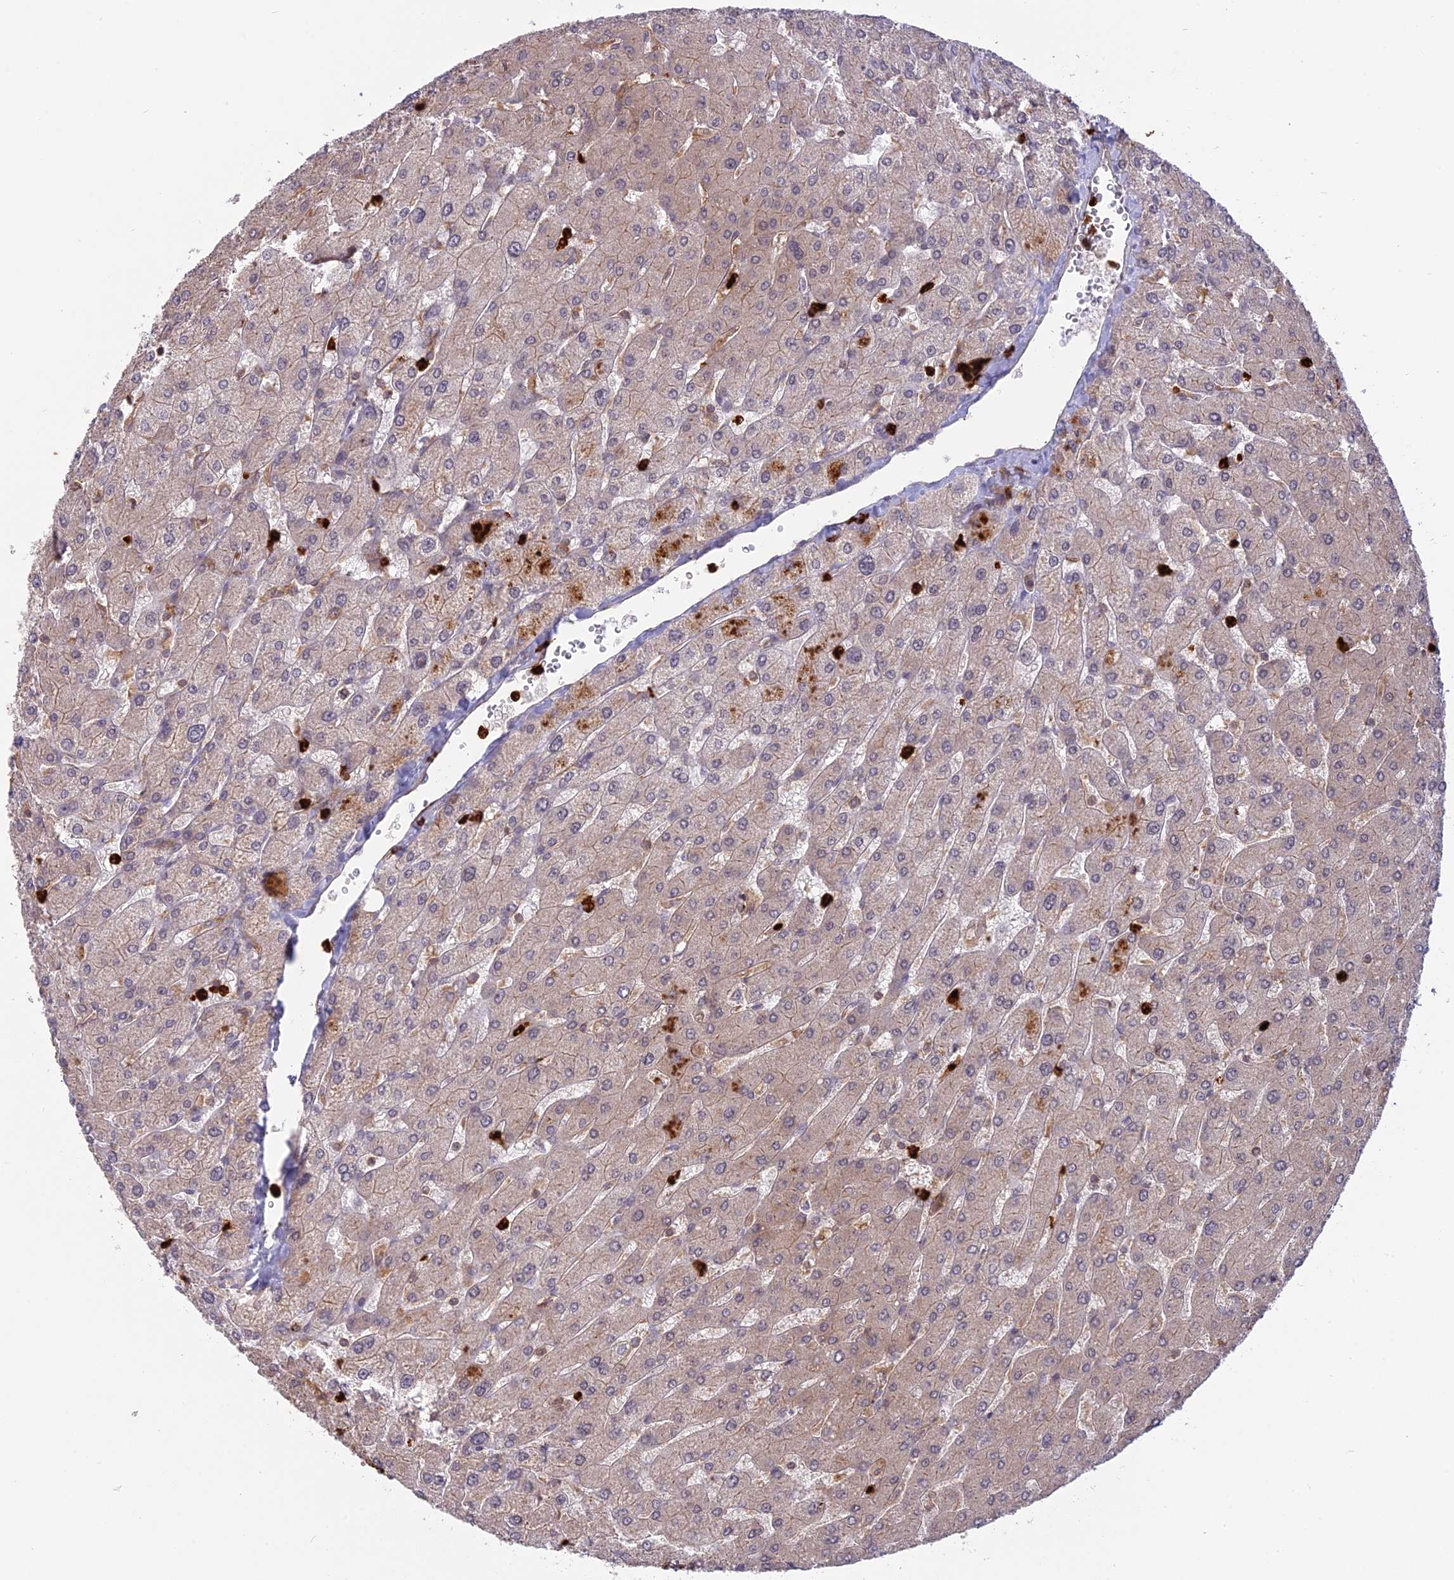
{"staining": {"intensity": "moderate", "quantity": "25%-75%", "location": "cytoplasmic/membranous"}, "tissue": "liver", "cell_type": "Cholangiocytes", "image_type": "normal", "snomed": [{"axis": "morphology", "description": "Normal tissue, NOS"}, {"axis": "topography", "description": "Liver"}], "caption": "DAB (3,3'-diaminobenzidine) immunohistochemical staining of normal human liver displays moderate cytoplasmic/membranous protein positivity in approximately 25%-75% of cholangiocytes.", "gene": "PHLDB3", "patient": {"sex": "male", "age": 55}}